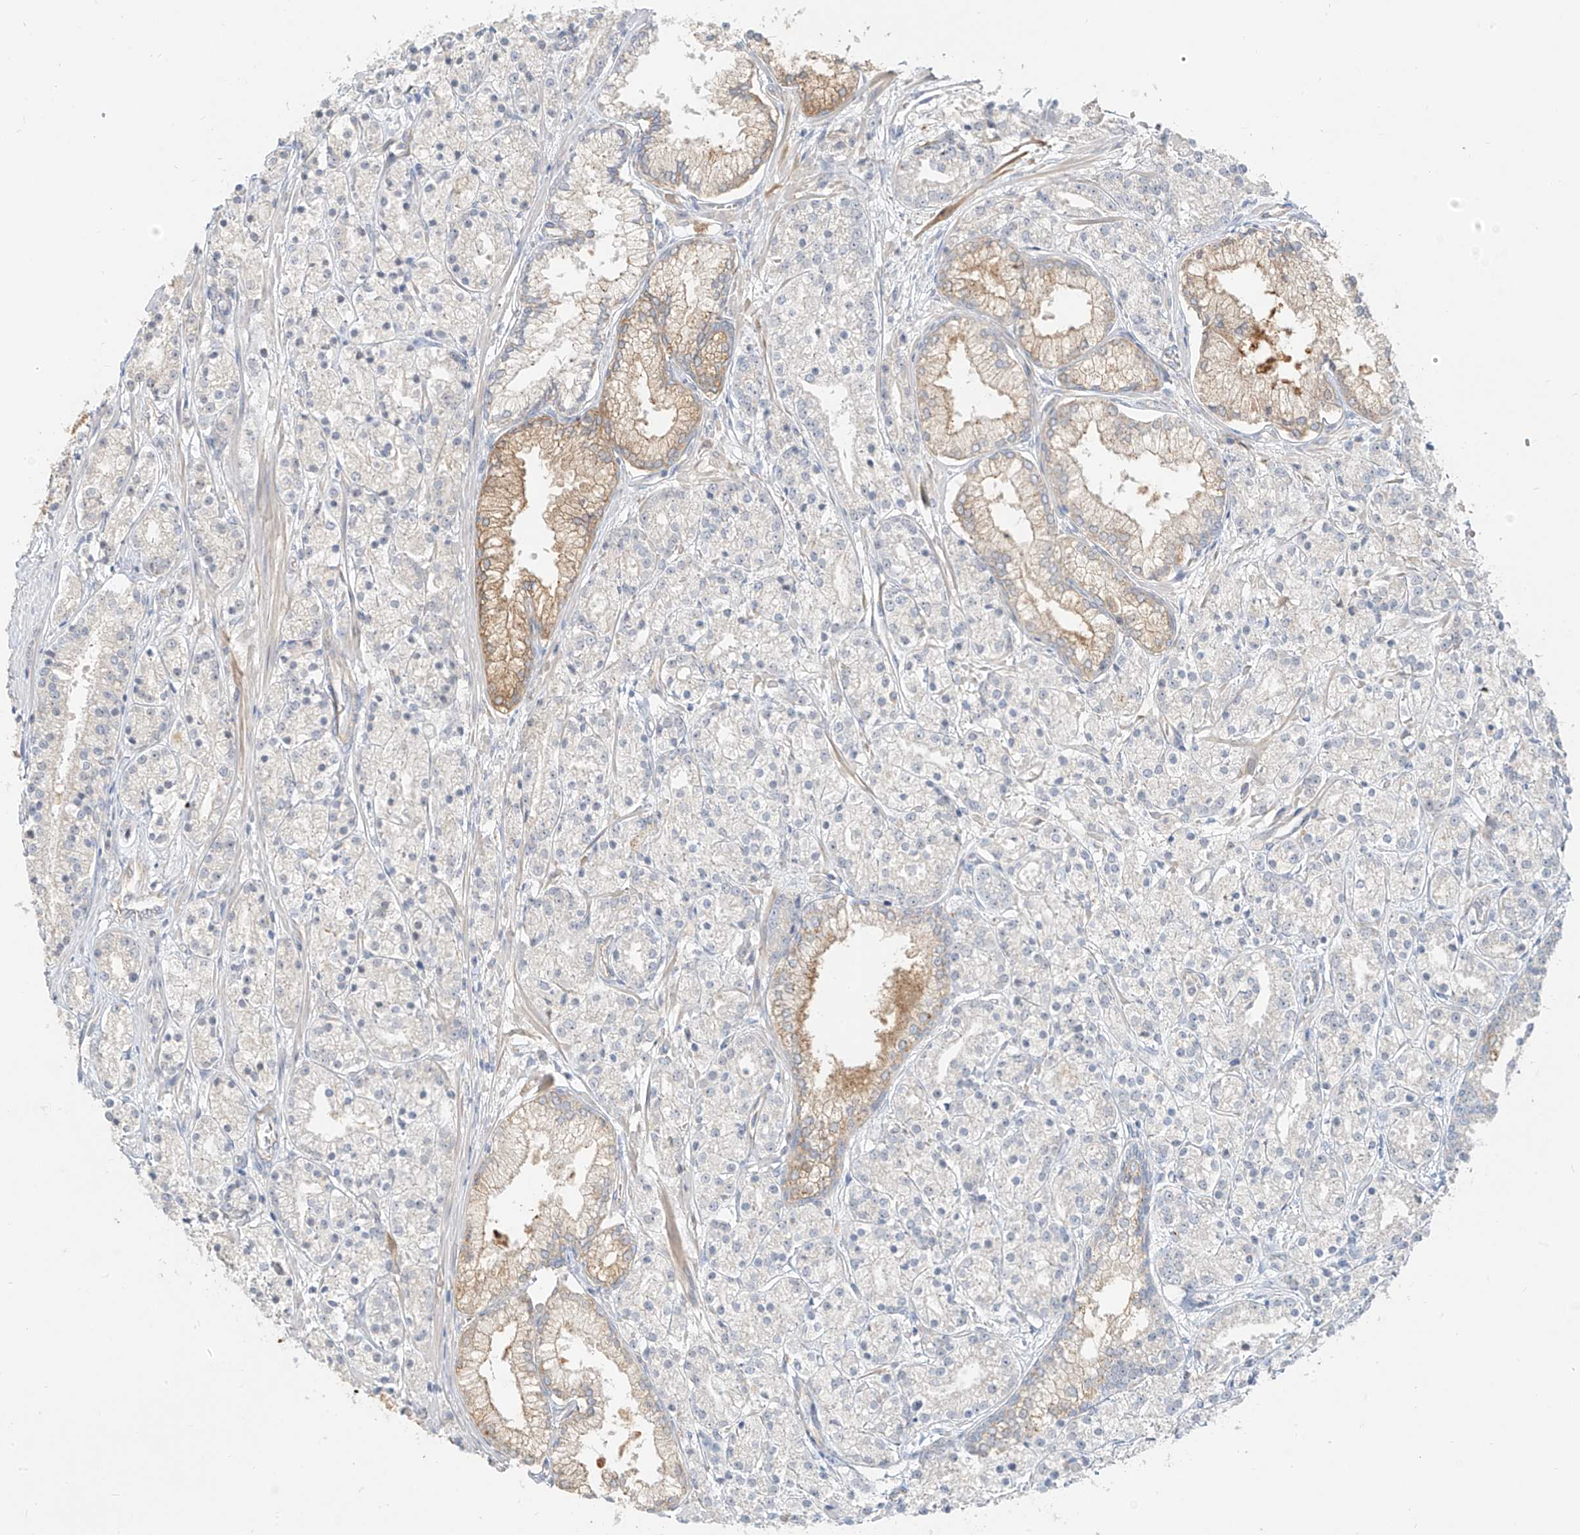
{"staining": {"intensity": "negative", "quantity": "none", "location": "none"}, "tissue": "prostate cancer", "cell_type": "Tumor cells", "image_type": "cancer", "snomed": [{"axis": "morphology", "description": "Adenocarcinoma, High grade"}, {"axis": "topography", "description": "Prostate"}], "caption": "Tumor cells show no significant positivity in prostate high-grade adenocarcinoma.", "gene": "C2orf42", "patient": {"sex": "male", "age": 69}}